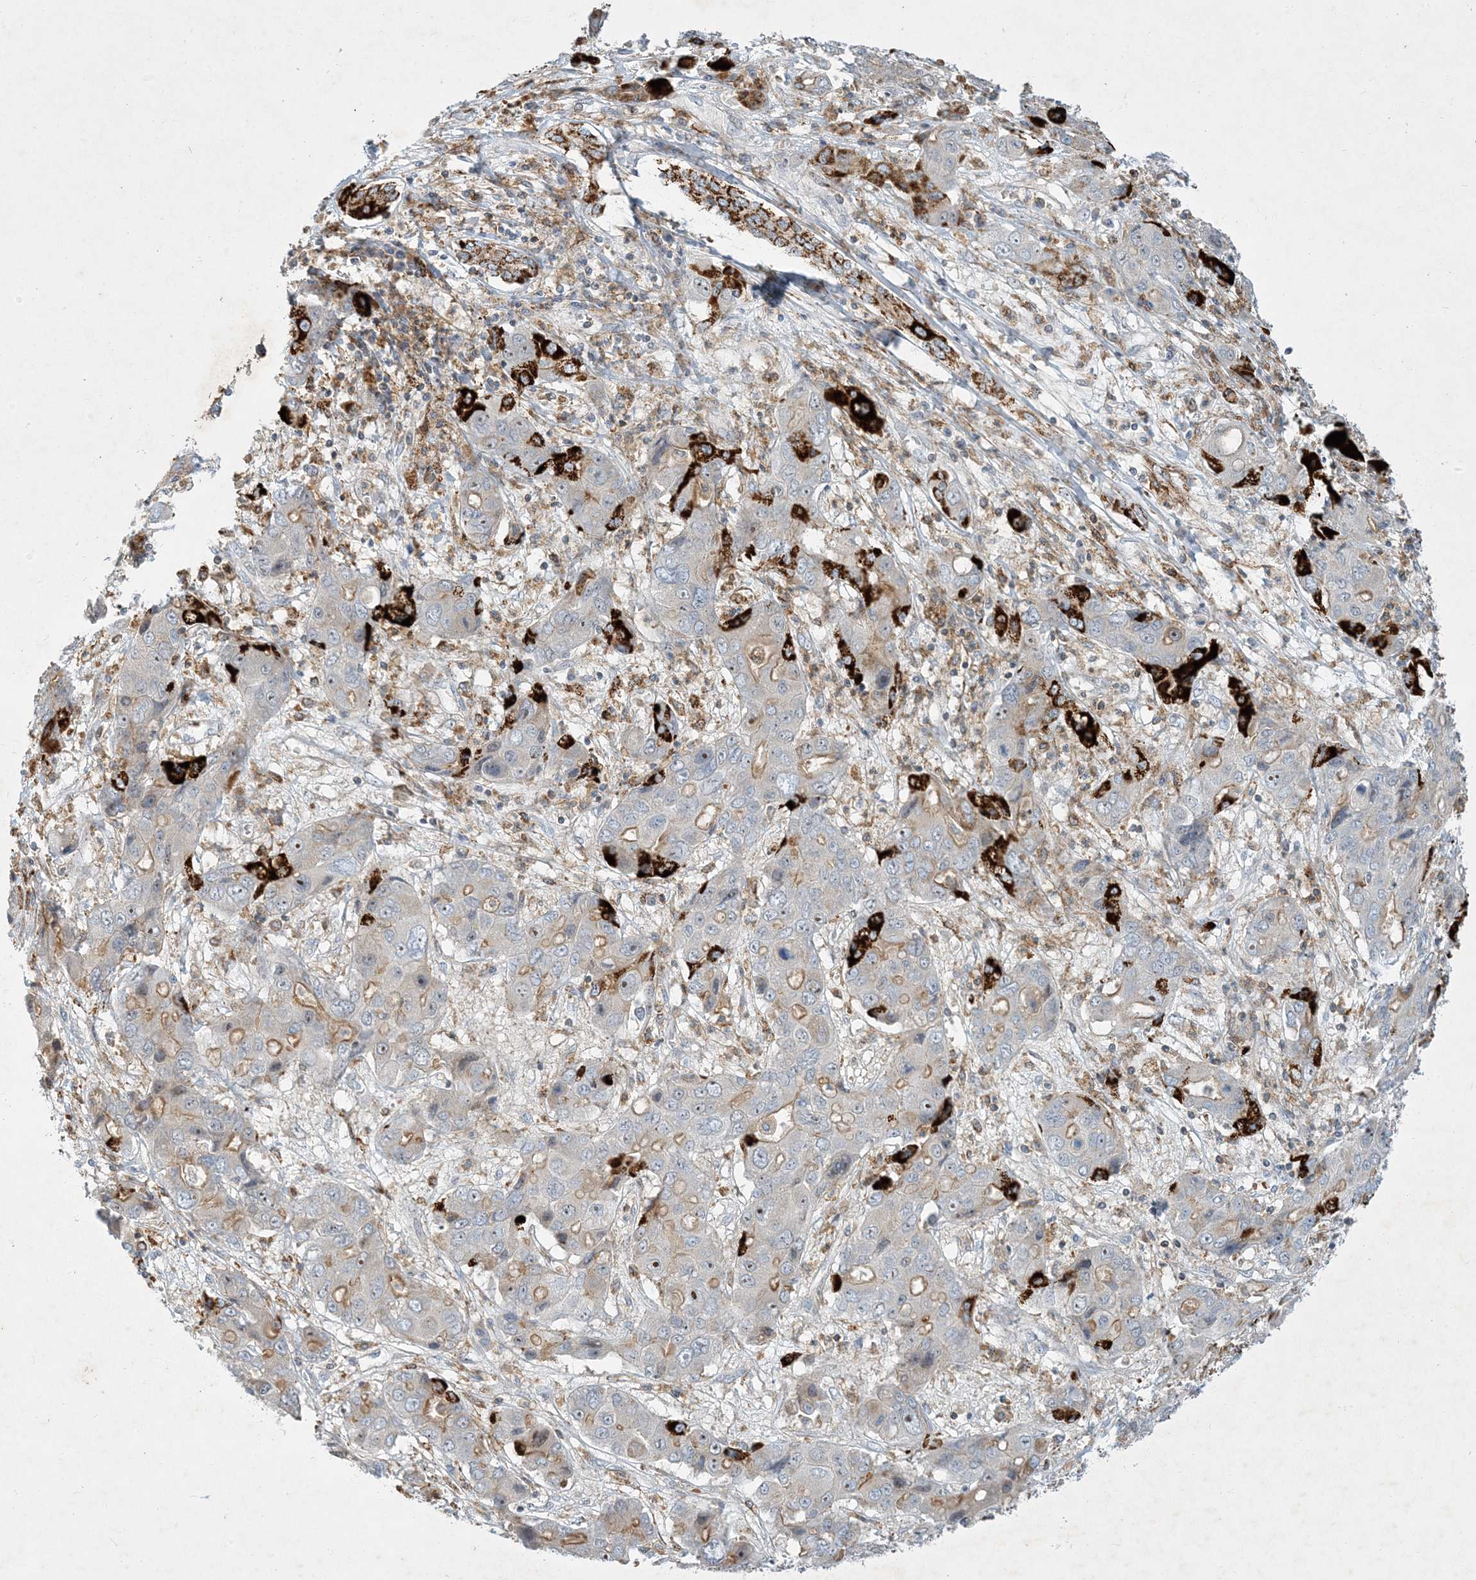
{"staining": {"intensity": "moderate", "quantity": "<25%", "location": "cytoplasmic/membranous"}, "tissue": "liver cancer", "cell_type": "Tumor cells", "image_type": "cancer", "snomed": [{"axis": "morphology", "description": "Cholangiocarcinoma"}, {"axis": "topography", "description": "Liver"}], "caption": "Immunohistochemistry photomicrograph of neoplastic tissue: human cholangiocarcinoma (liver) stained using IHC displays low levels of moderate protein expression localized specifically in the cytoplasmic/membranous of tumor cells, appearing as a cytoplasmic/membranous brown color.", "gene": "LTN1", "patient": {"sex": "male", "age": 67}}